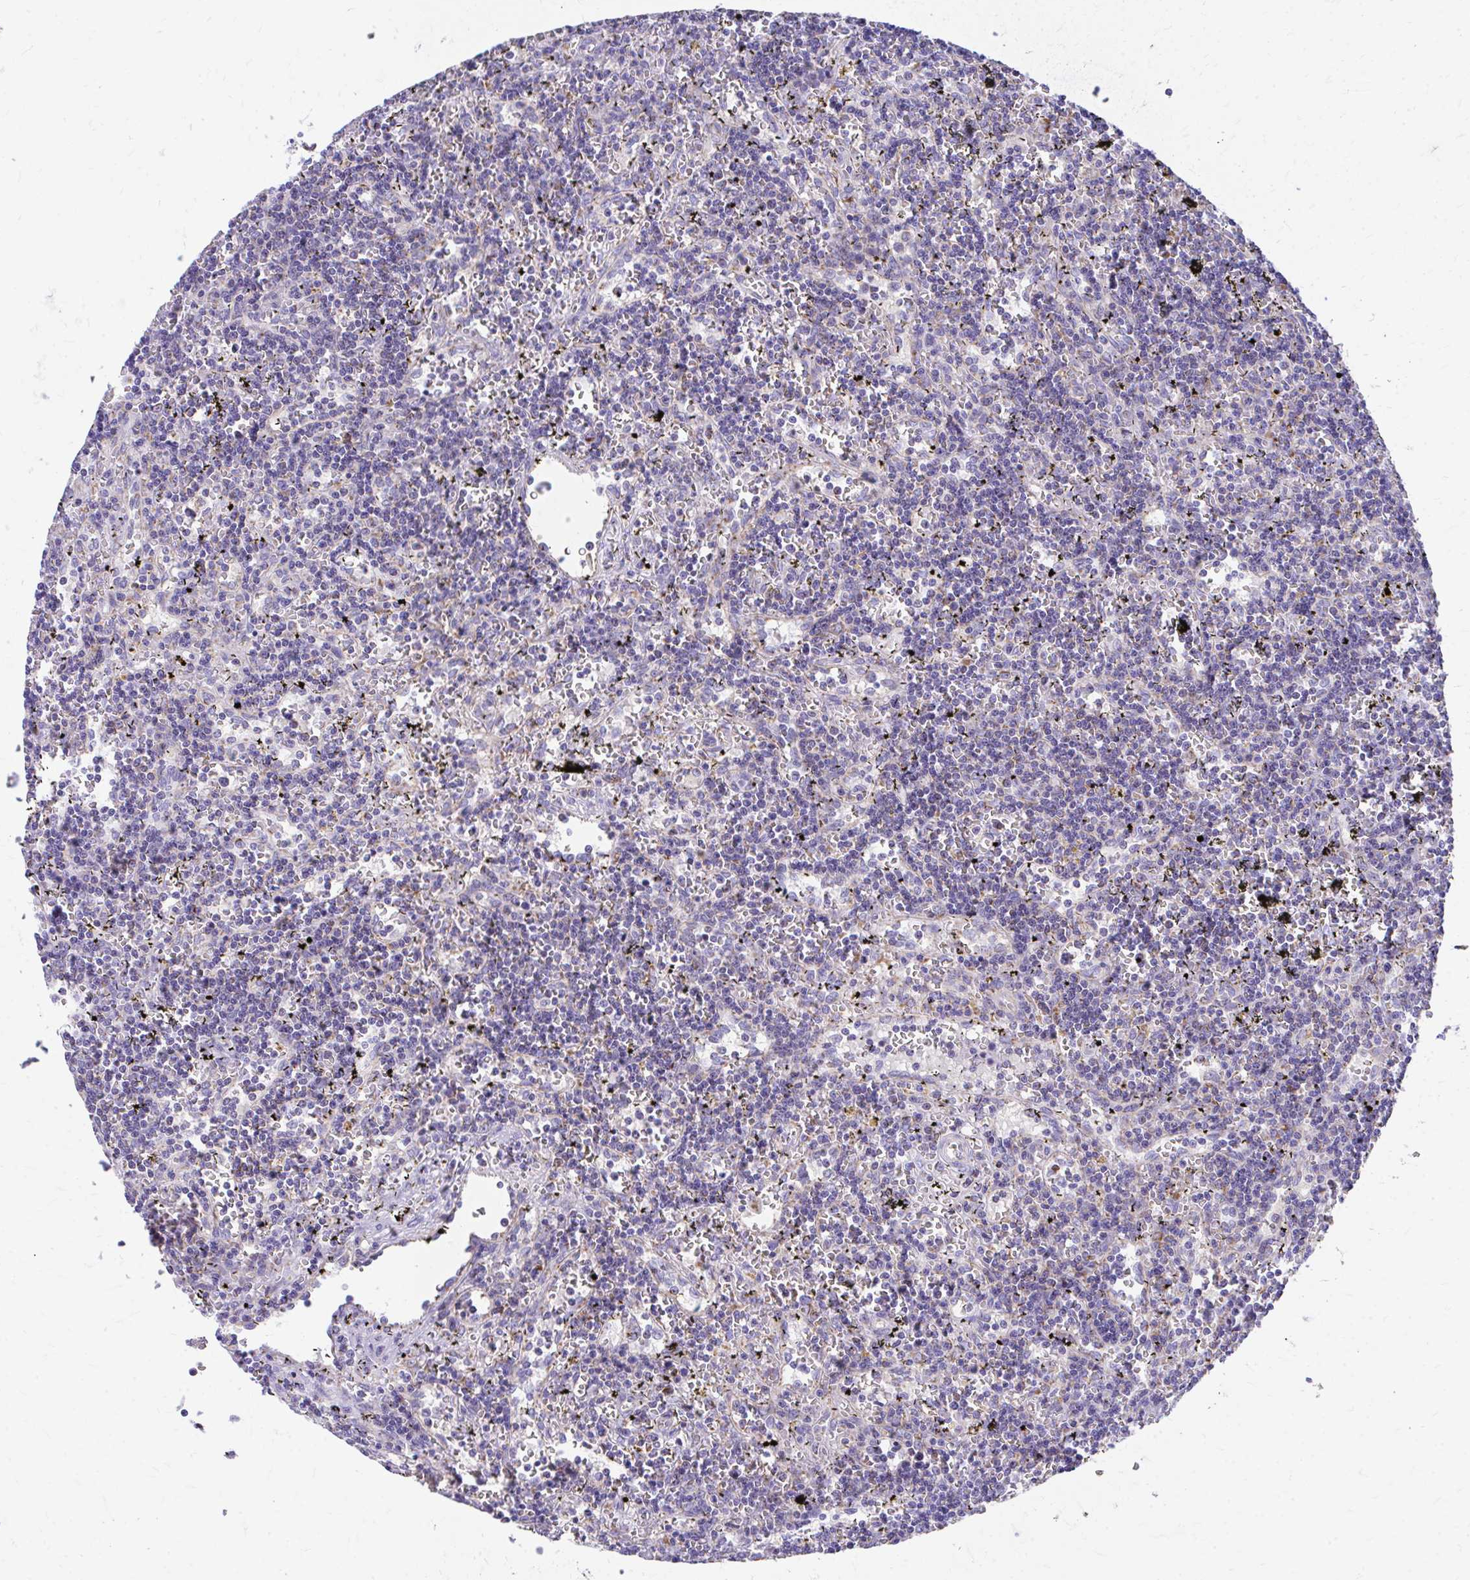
{"staining": {"intensity": "negative", "quantity": "none", "location": "none"}, "tissue": "lymphoma", "cell_type": "Tumor cells", "image_type": "cancer", "snomed": [{"axis": "morphology", "description": "Malignant lymphoma, non-Hodgkin's type, Low grade"}, {"axis": "topography", "description": "Spleen"}], "caption": "The immunohistochemistry (IHC) histopathology image has no significant staining in tumor cells of lymphoma tissue. The staining was performed using DAB (3,3'-diaminobenzidine) to visualize the protein expression in brown, while the nuclei were stained in blue with hematoxylin (Magnification: 20x).", "gene": "MRPL19", "patient": {"sex": "male", "age": 60}}